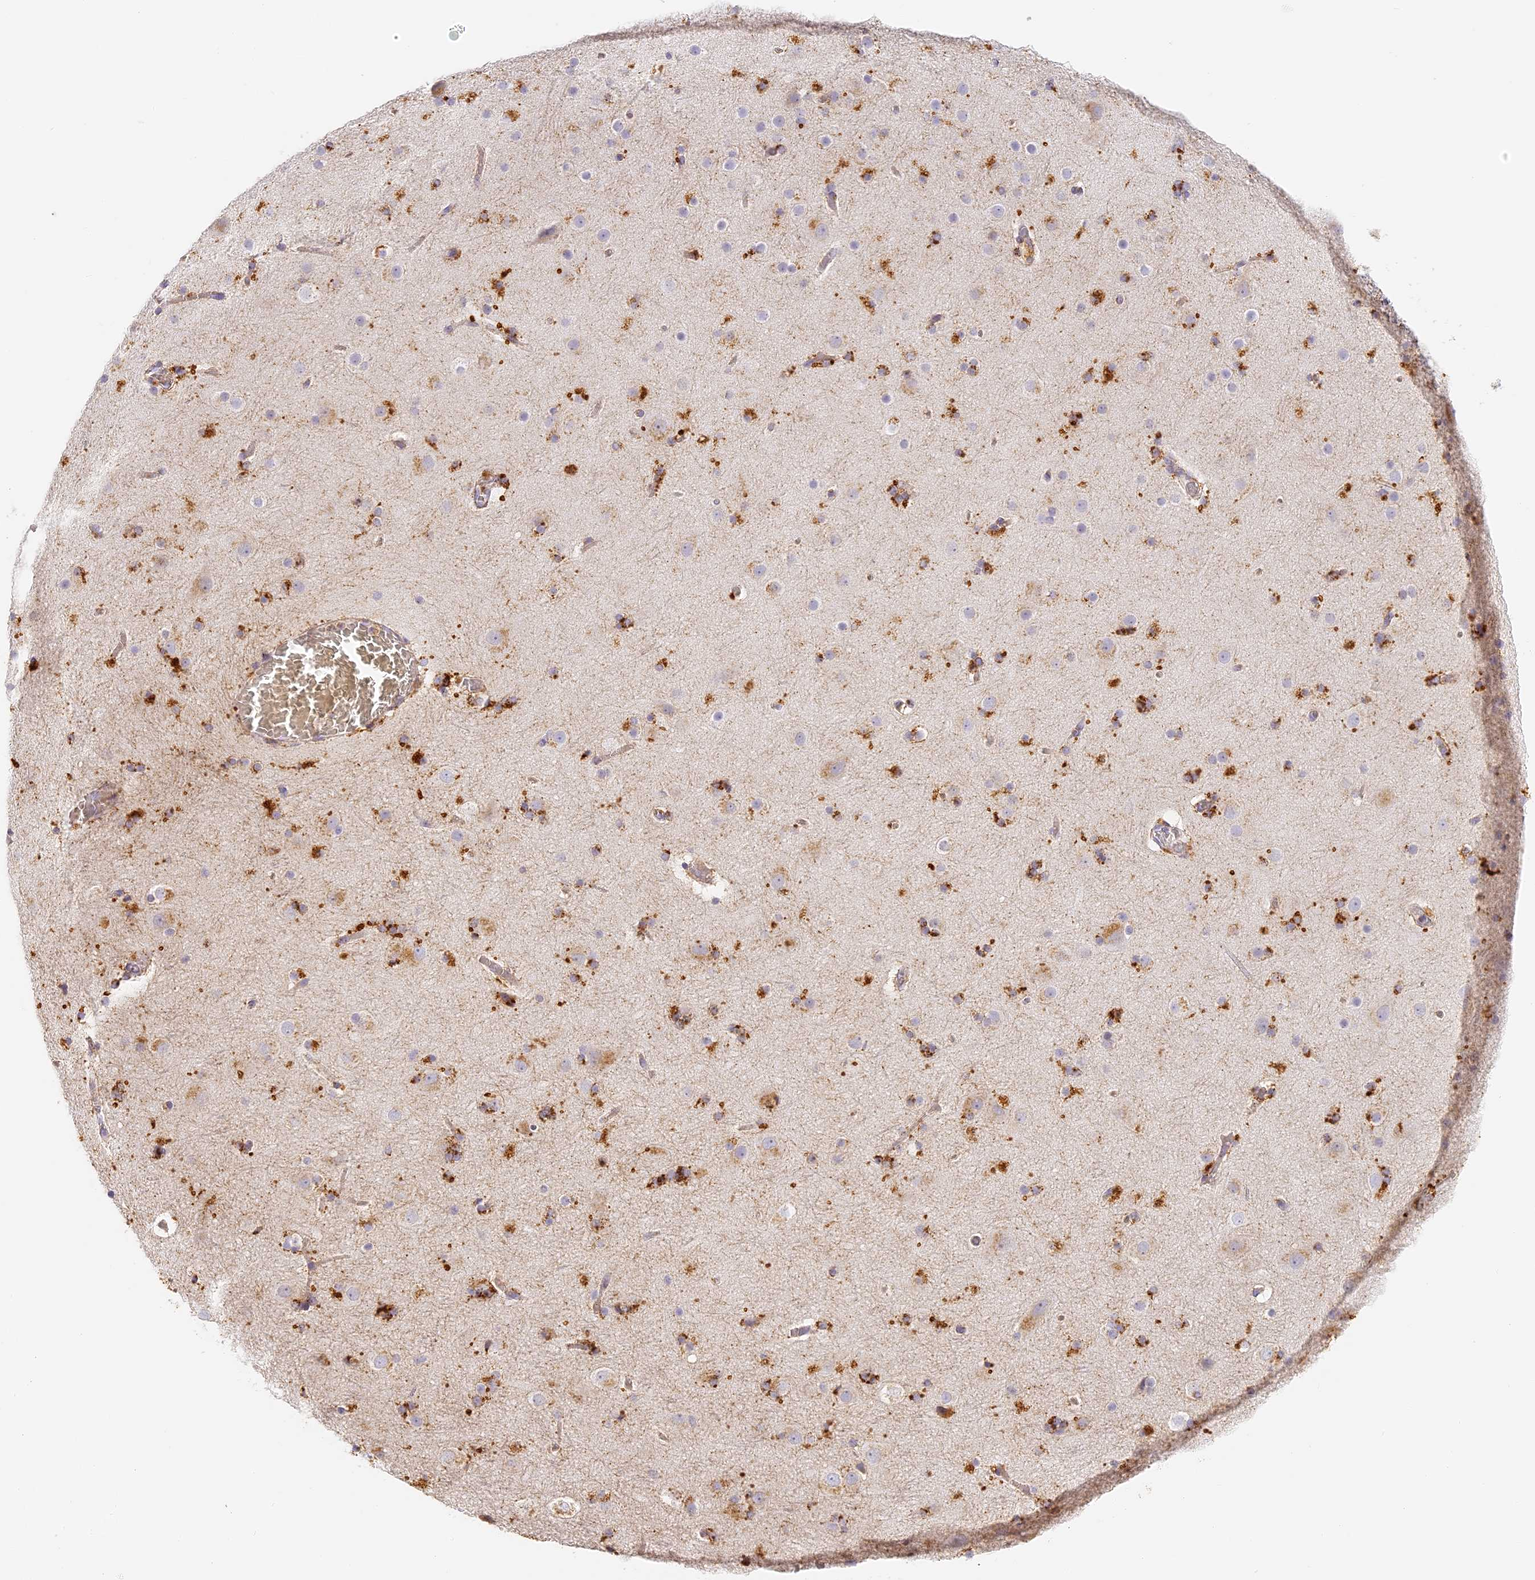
{"staining": {"intensity": "weak", "quantity": ">75%", "location": "cytoplasmic/membranous"}, "tissue": "cerebral cortex", "cell_type": "Endothelial cells", "image_type": "normal", "snomed": [{"axis": "morphology", "description": "Normal tissue, NOS"}, {"axis": "topography", "description": "Cerebral cortex"}], "caption": "Immunohistochemistry of benign cerebral cortex shows low levels of weak cytoplasmic/membranous expression in approximately >75% of endothelial cells.", "gene": "LAMP2", "patient": {"sex": "male", "age": 57}}